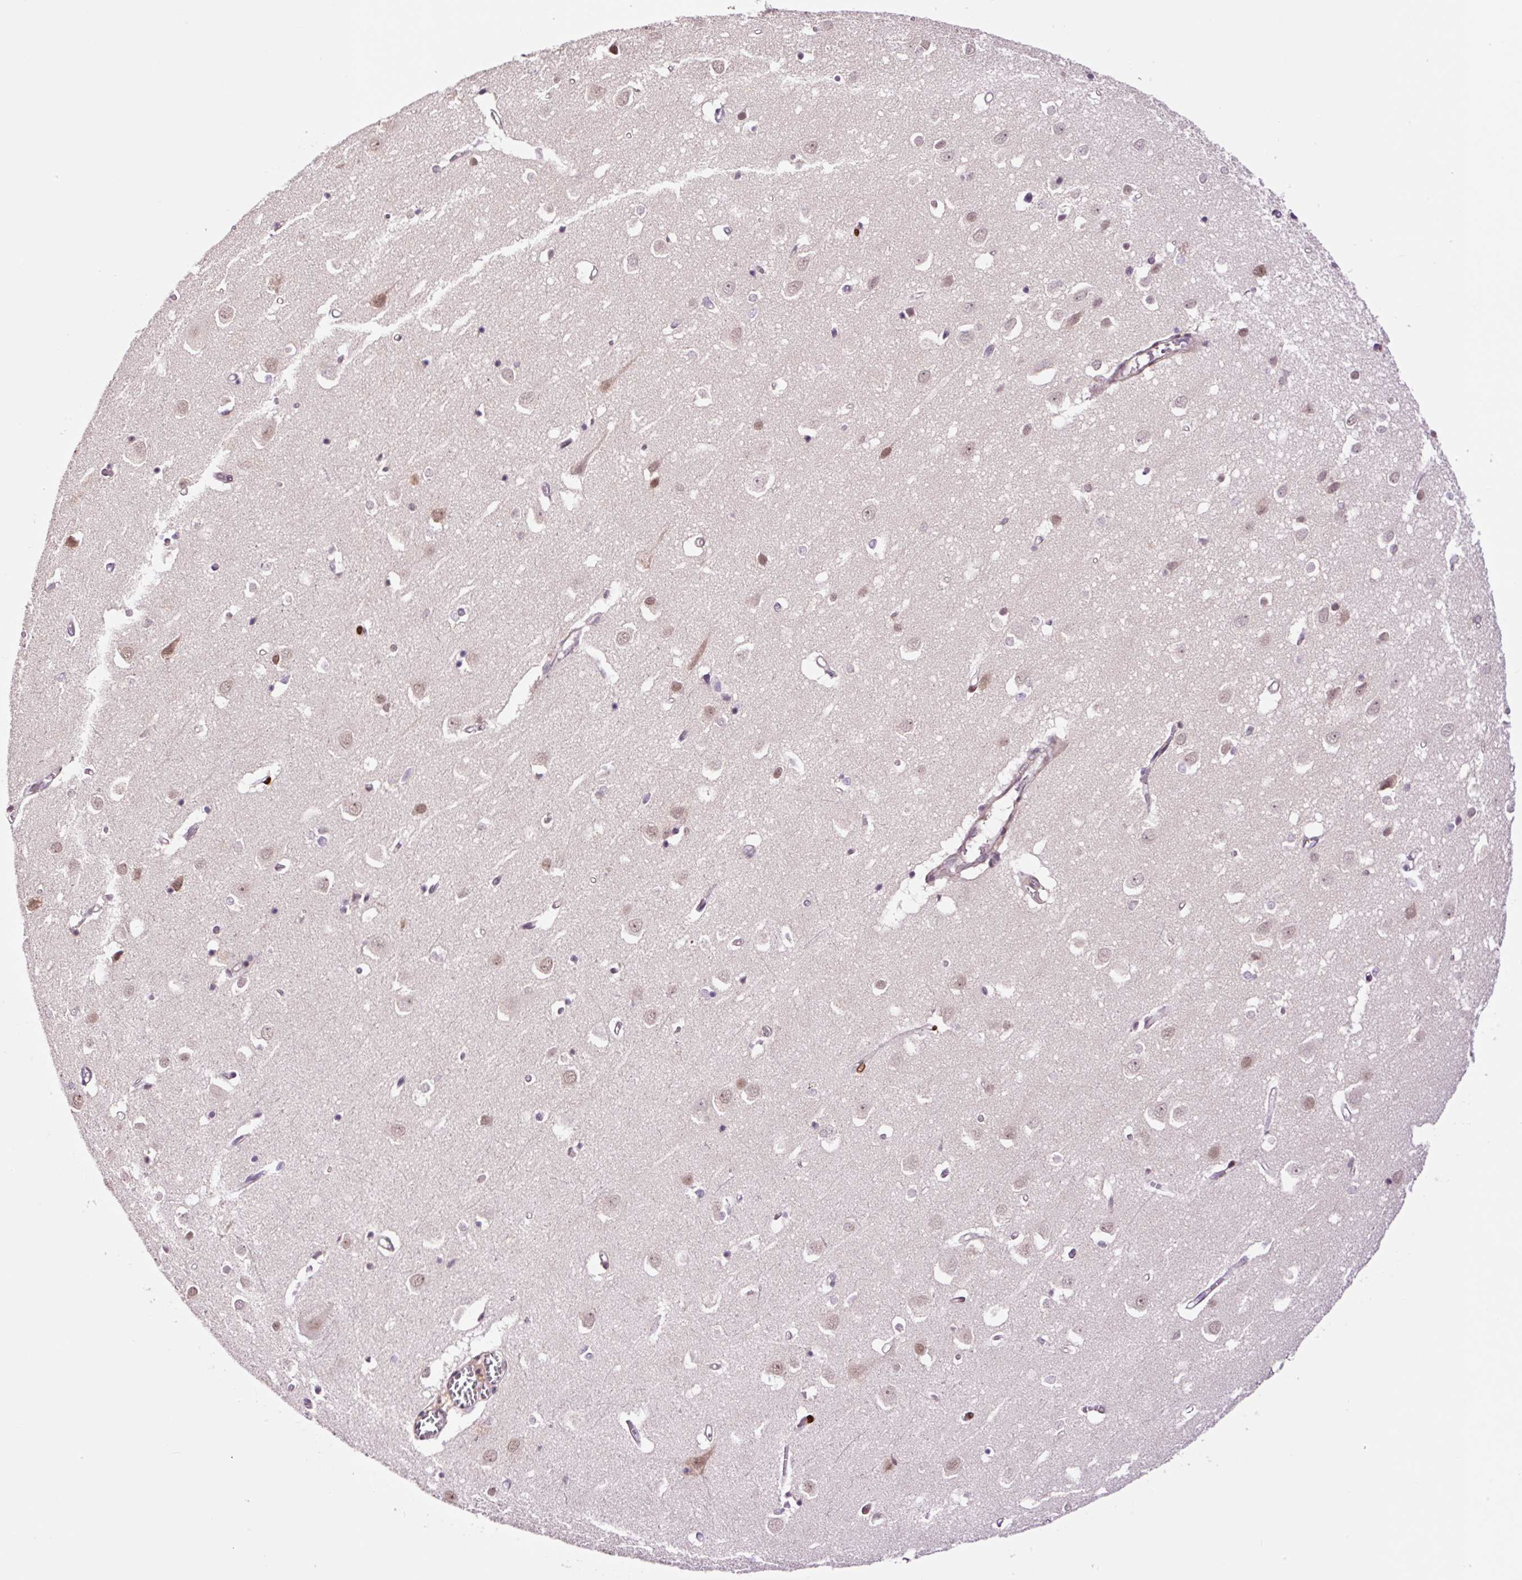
{"staining": {"intensity": "negative", "quantity": "none", "location": "none"}, "tissue": "cerebral cortex", "cell_type": "Endothelial cells", "image_type": "normal", "snomed": [{"axis": "morphology", "description": "Normal tissue, NOS"}, {"axis": "topography", "description": "Cerebral cortex"}], "caption": "Immunohistochemical staining of normal human cerebral cortex displays no significant positivity in endothelial cells. The staining was performed using DAB (3,3'-diaminobenzidine) to visualize the protein expression in brown, while the nuclei were stained in blue with hematoxylin (Magnification: 20x).", "gene": "DPPA4", "patient": {"sex": "male", "age": 70}}